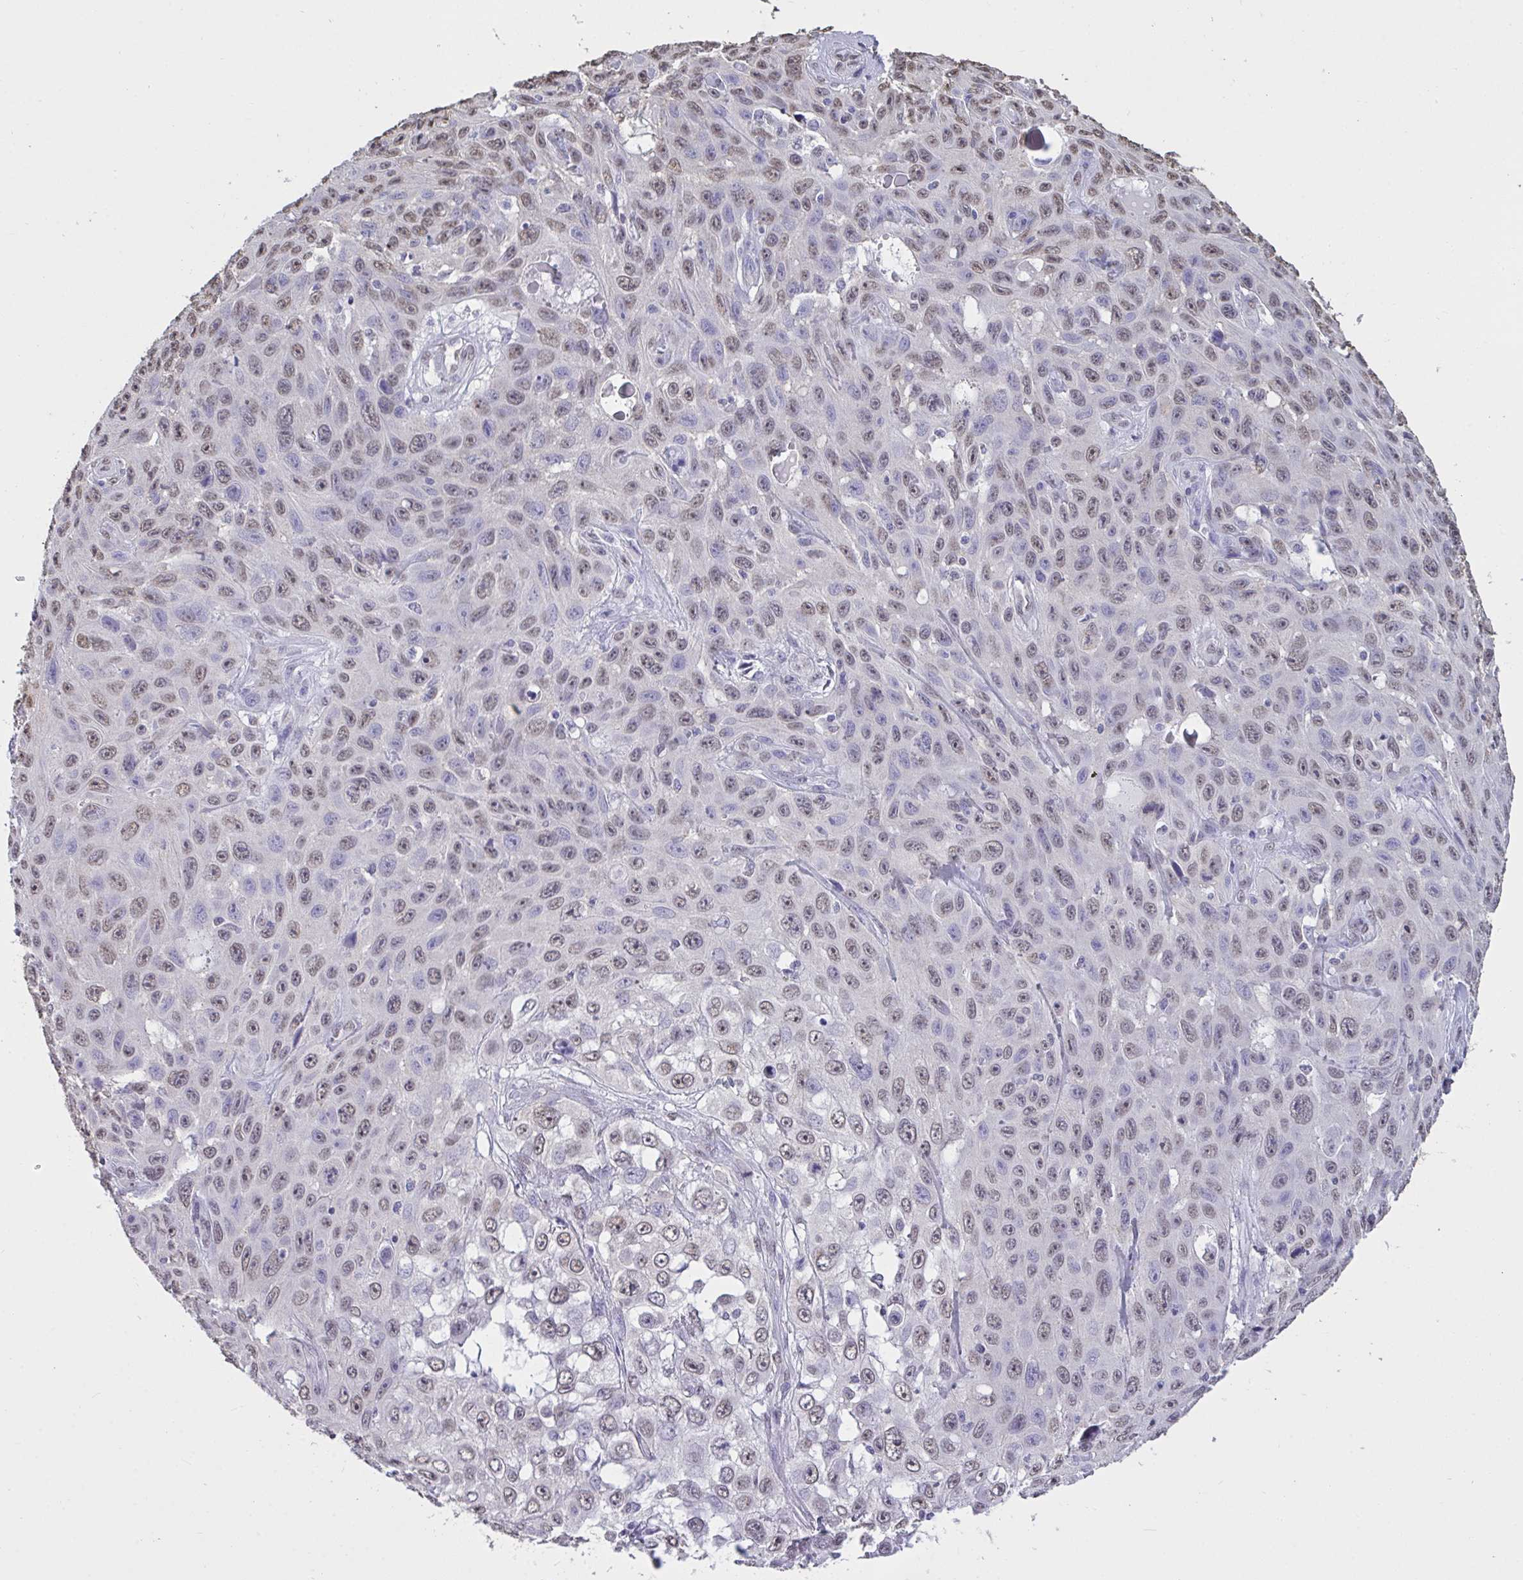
{"staining": {"intensity": "weak", "quantity": "25%-75%", "location": "nuclear"}, "tissue": "skin cancer", "cell_type": "Tumor cells", "image_type": "cancer", "snomed": [{"axis": "morphology", "description": "Squamous cell carcinoma, NOS"}, {"axis": "topography", "description": "Skin"}], "caption": "Skin cancer (squamous cell carcinoma) stained with a brown dye exhibits weak nuclear positive staining in approximately 25%-75% of tumor cells.", "gene": "SEMA6B", "patient": {"sex": "male", "age": 82}}